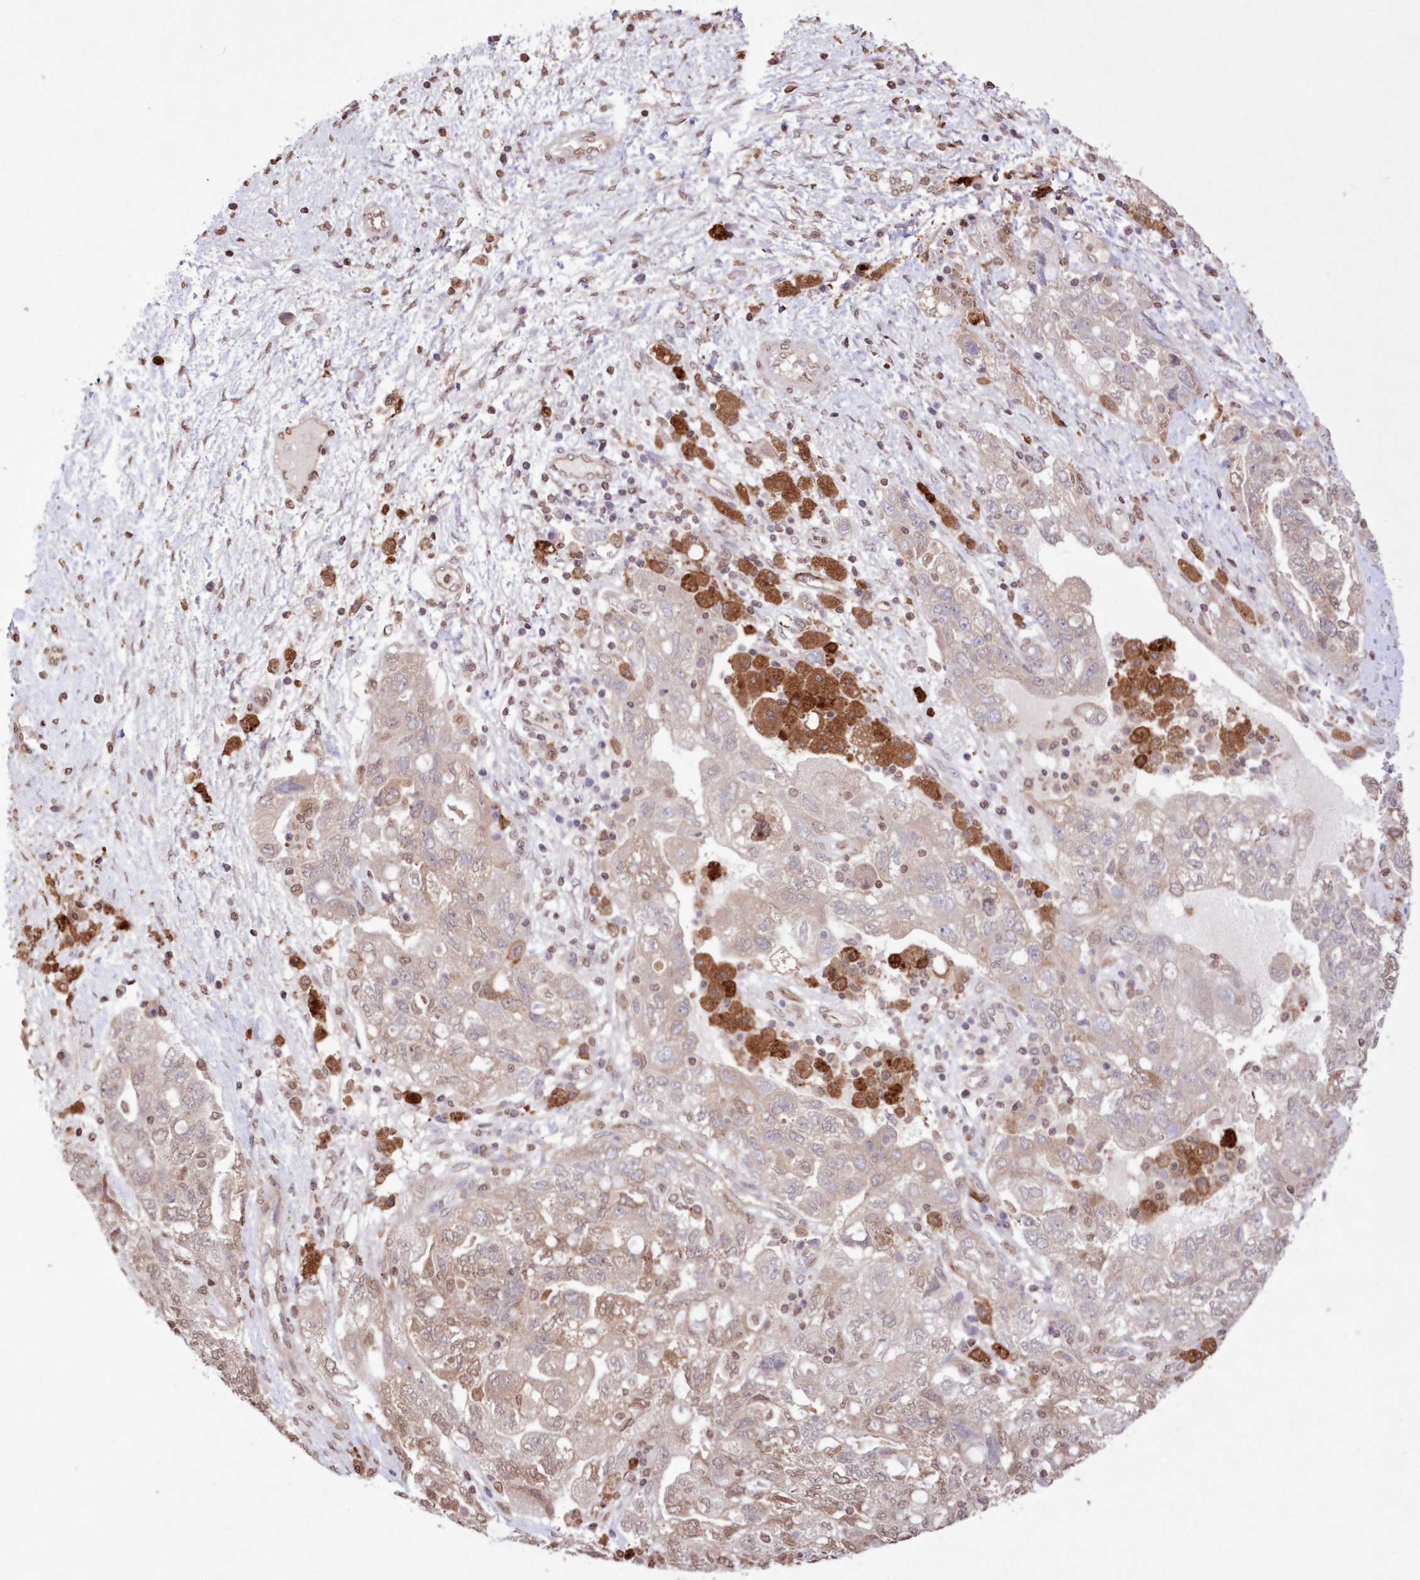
{"staining": {"intensity": "weak", "quantity": "<25%", "location": "cytoplasmic/membranous"}, "tissue": "ovarian cancer", "cell_type": "Tumor cells", "image_type": "cancer", "snomed": [{"axis": "morphology", "description": "Carcinoma, NOS"}, {"axis": "morphology", "description": "Cystadenocarcinoma, serous, NOS"}, {"axis": "topography", "description": "Ovary"}], "caption": "Immunohistochemistry (IHC) histopathology image of human carcinoma (ovarian) stained for a protein (brown), which exhibits no positivity in tumor cells.", "gene": "FCHO2", "patient": {"sex": "female", "age": 69}}